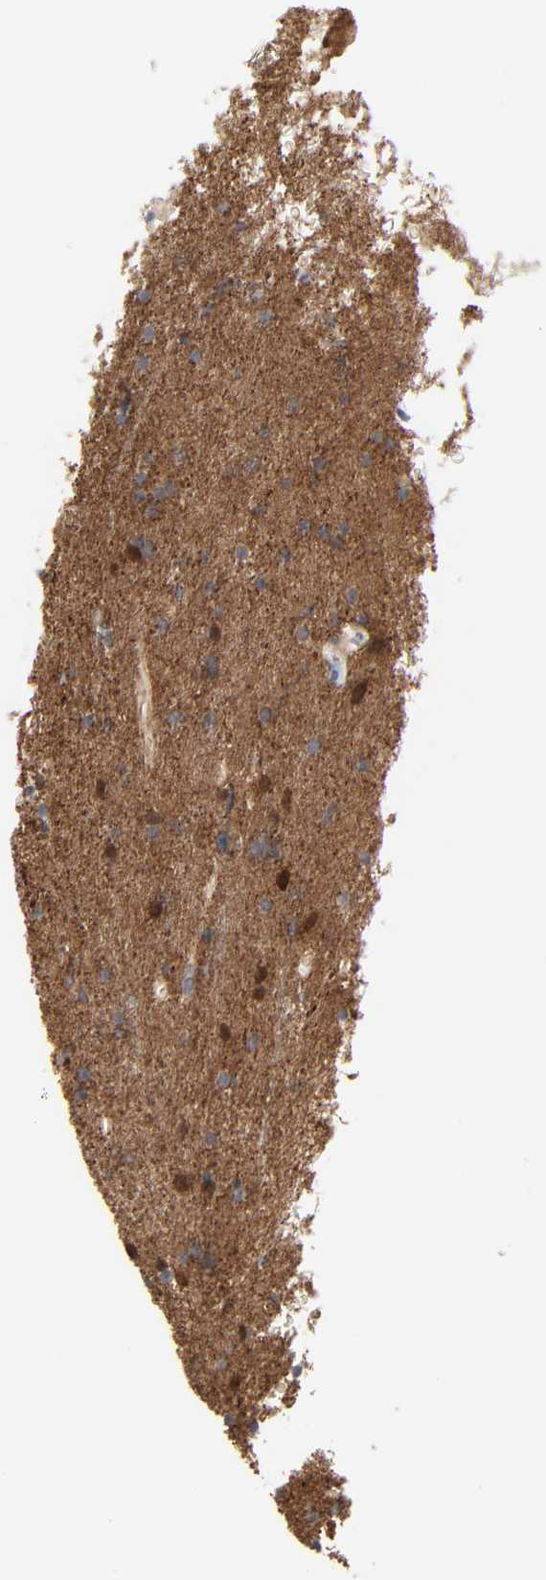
{"staining": {"intensity": "strong", "quantity": "25%-75%", "location": "cytoplasmic/membranous,nuclear"}, "tissue": "glioma", "cell_type": "Tumor cells", "image_type": "cancer", "snomed": [{"axis": "morphology", "description": "Glioma, malignant, High grade"}, {"axis": "topography", "description": "Brain"}], "caption": "Strong cytoplasmic/membranous and nuclear protein positivity is seen in about 25%-75% of tumor cells in glioma. Ihc stains the protein of interest in brown and the nuclei are stained blue.", "gene": "NDRG2", "patient": {"sex": "male", "age": 33}}